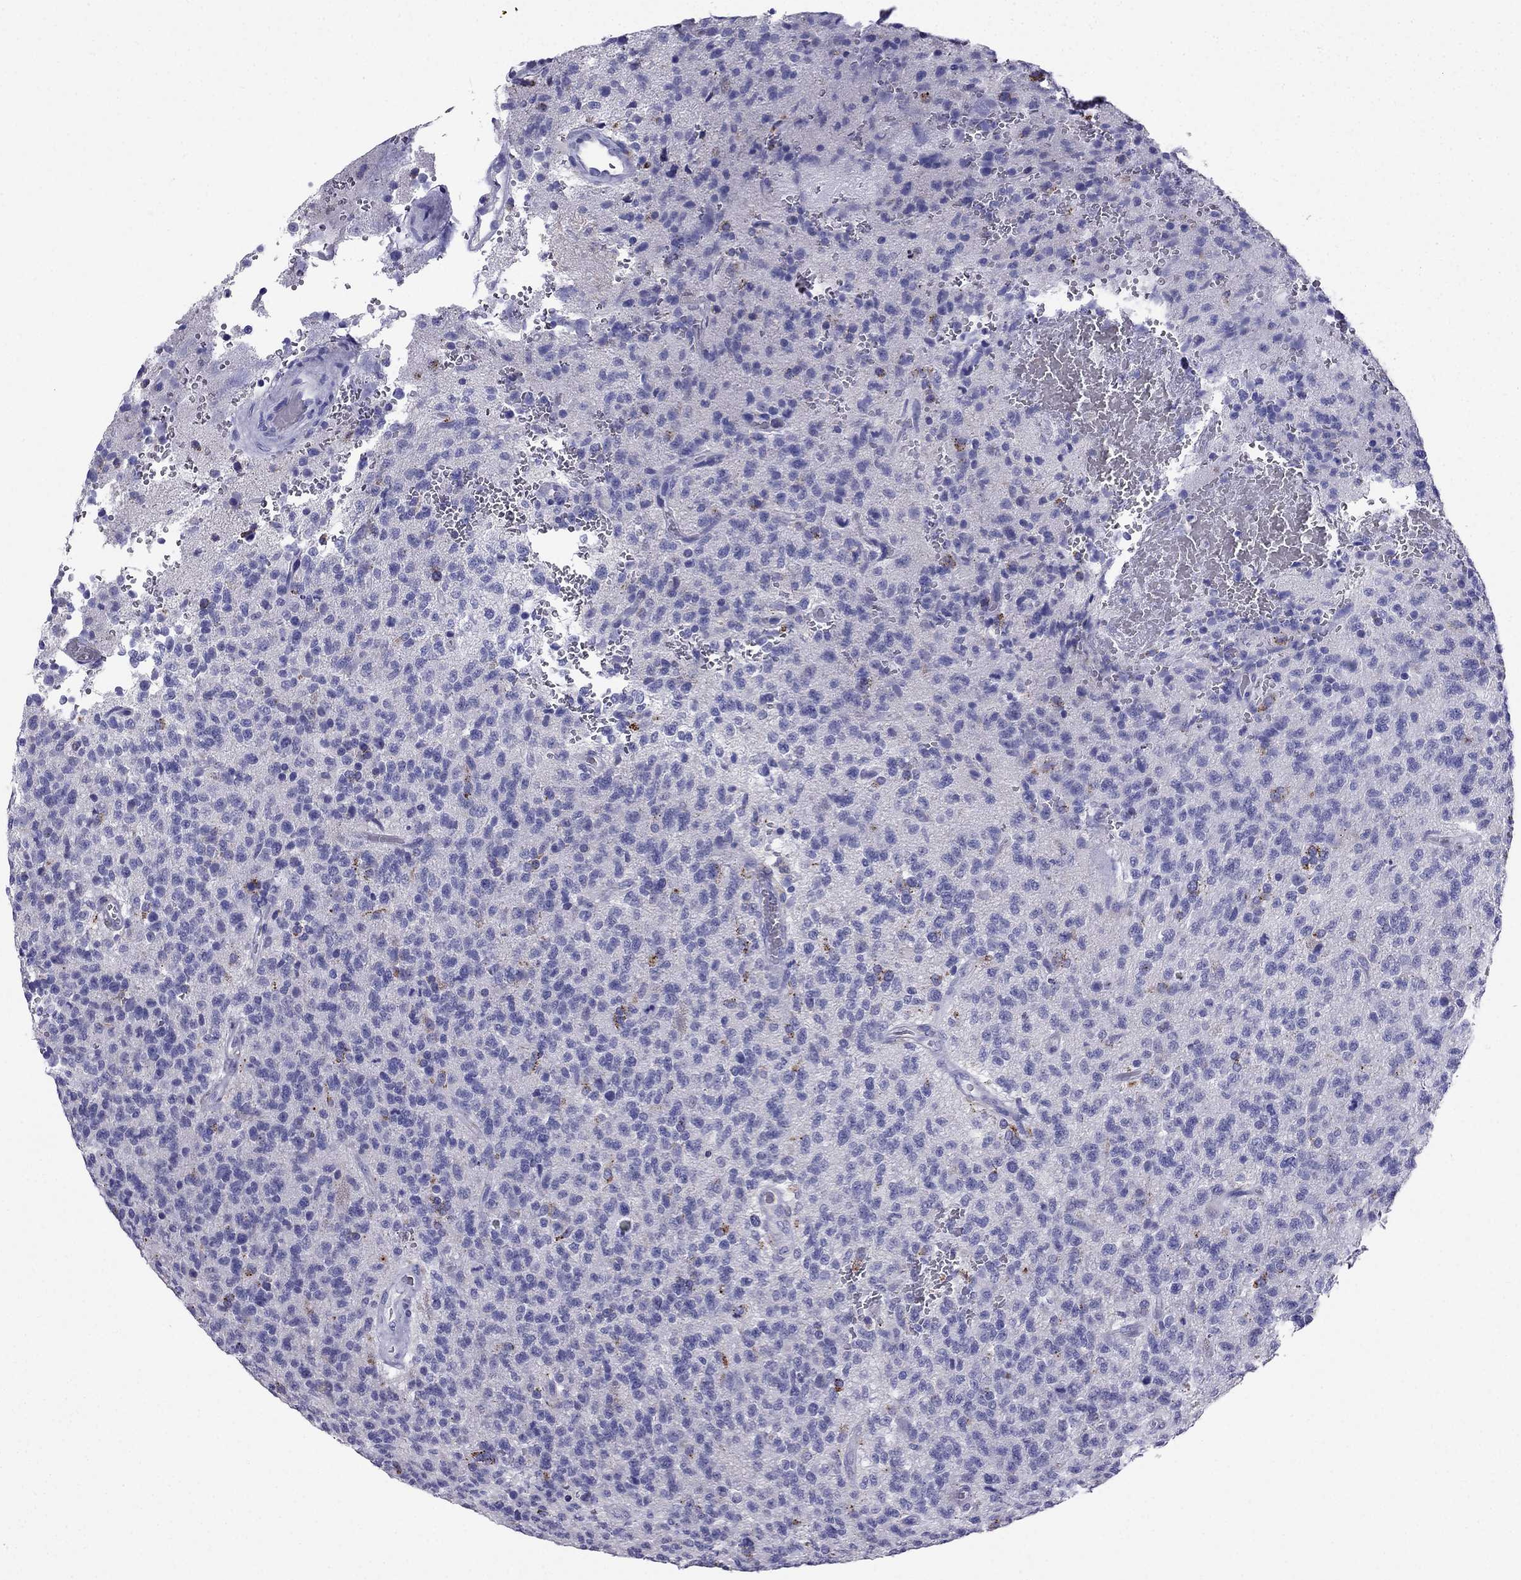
{"staining": {"intensity": "negative", "quantity": "none", "location": "none"}, "tissue": "glioma", "cell_type": "Tumor cells", "image_type": "cancer", "snomed": [{"axis": "morphology", "description": "Glioma, malignant, High grade"}, {"axis": "topography", "description": "Brain"}], "caption": "The micrograph shows no significant positivity in tumor cells of glioma.", "gene": "PTH", "patient": {"sex": "male", "age": 56}}